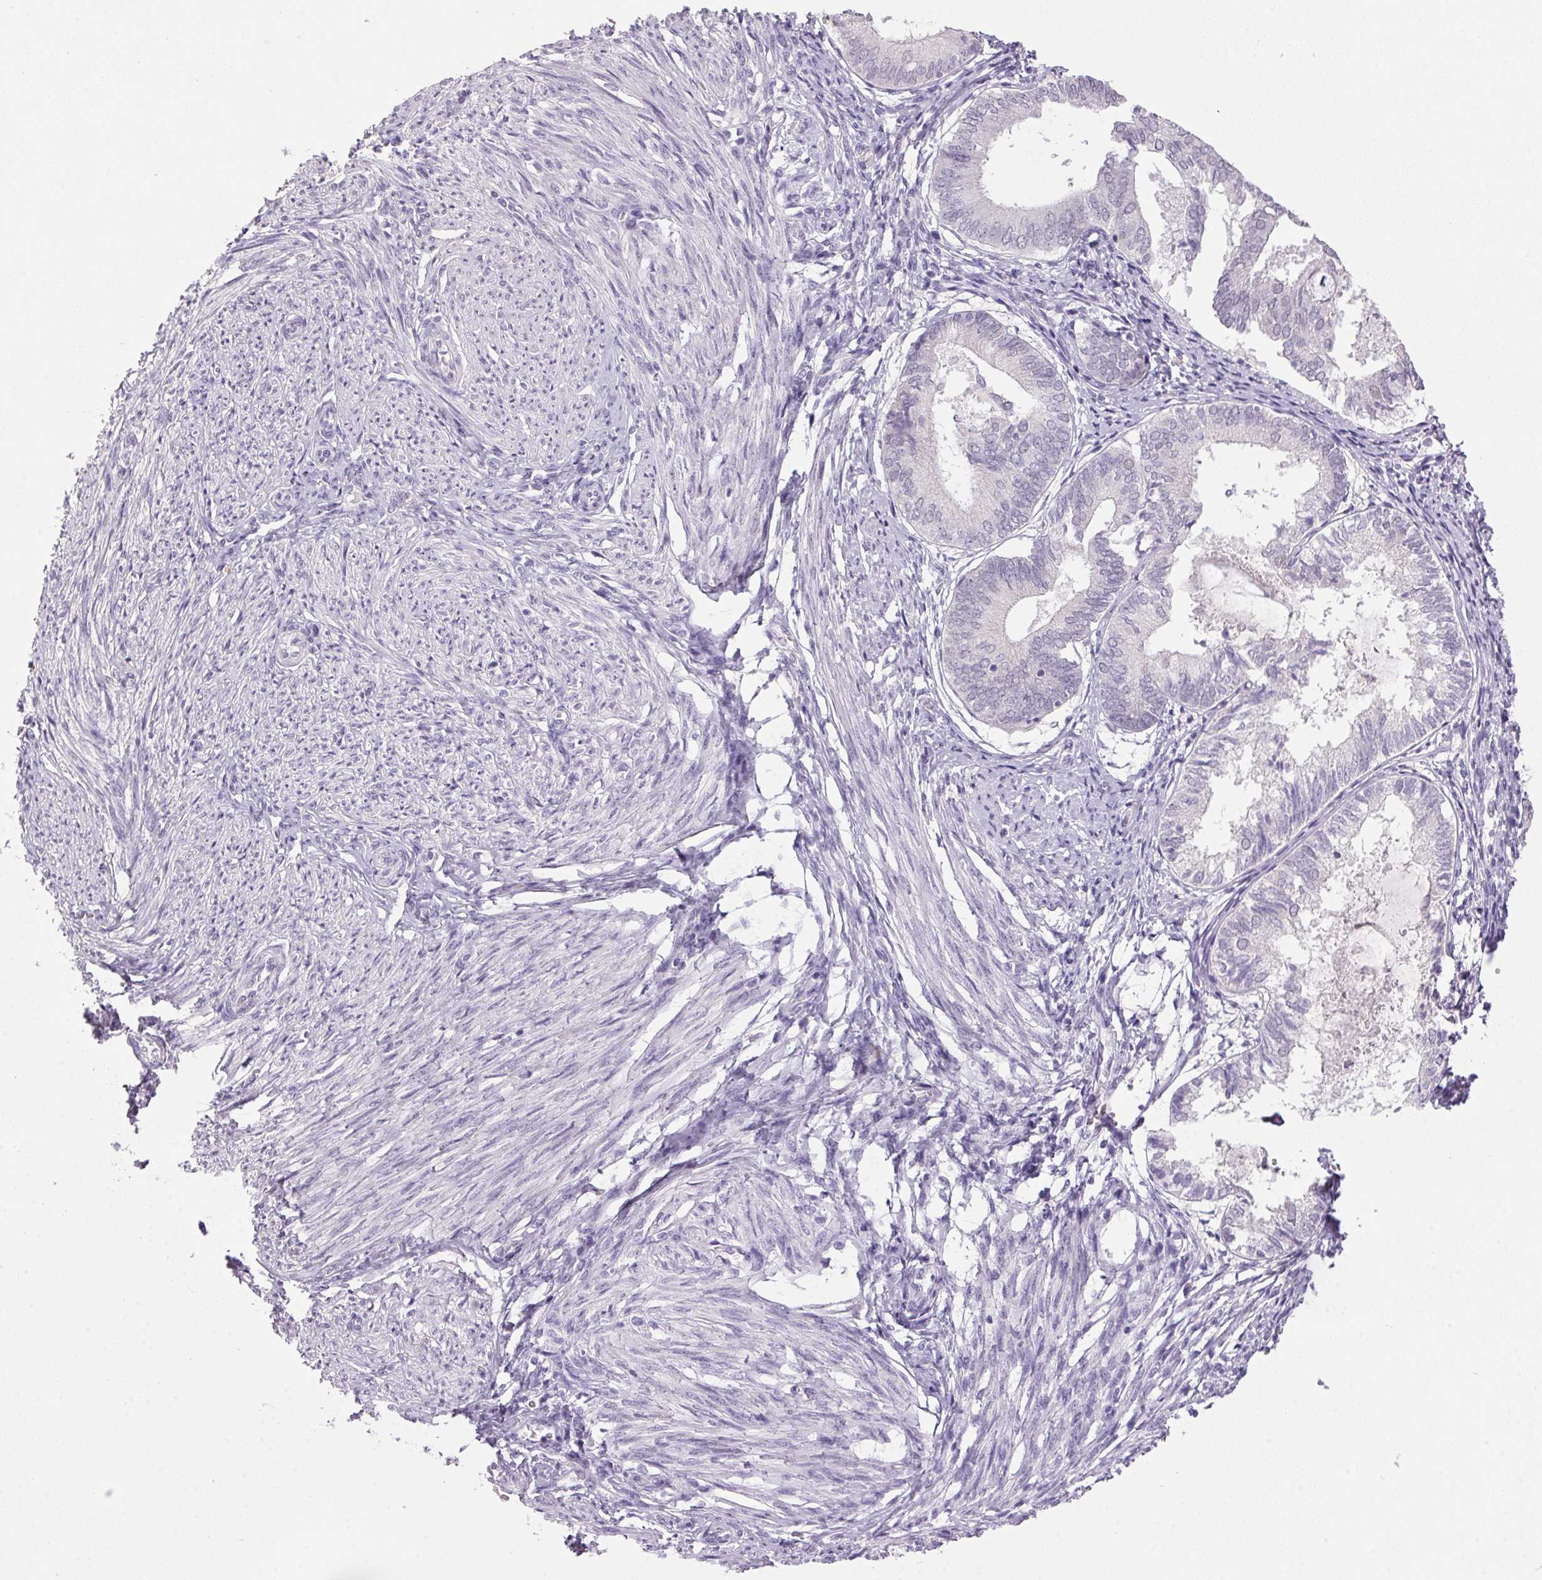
{"staining": {"intensity": "negative", "quantity": "none", "location": "none"}, "tissue": "endometrium", "cell_type": "Cells in endometrial stroma", "image_type": "normal", "snomed": [{"axis": "morphology", "description": "Normal tissue, NOS"}, {"axis": "topography", "description": "Endometrium"}], "caption": "Image shows no significant protein expression in cells in endometrial stroma of normal endometrium. (Brightfield microscopy of DAB immunohistochemistry (IHC) at high magnification).", "gene": "TRDN", "patient": {"sex": "female", "age": 50}}